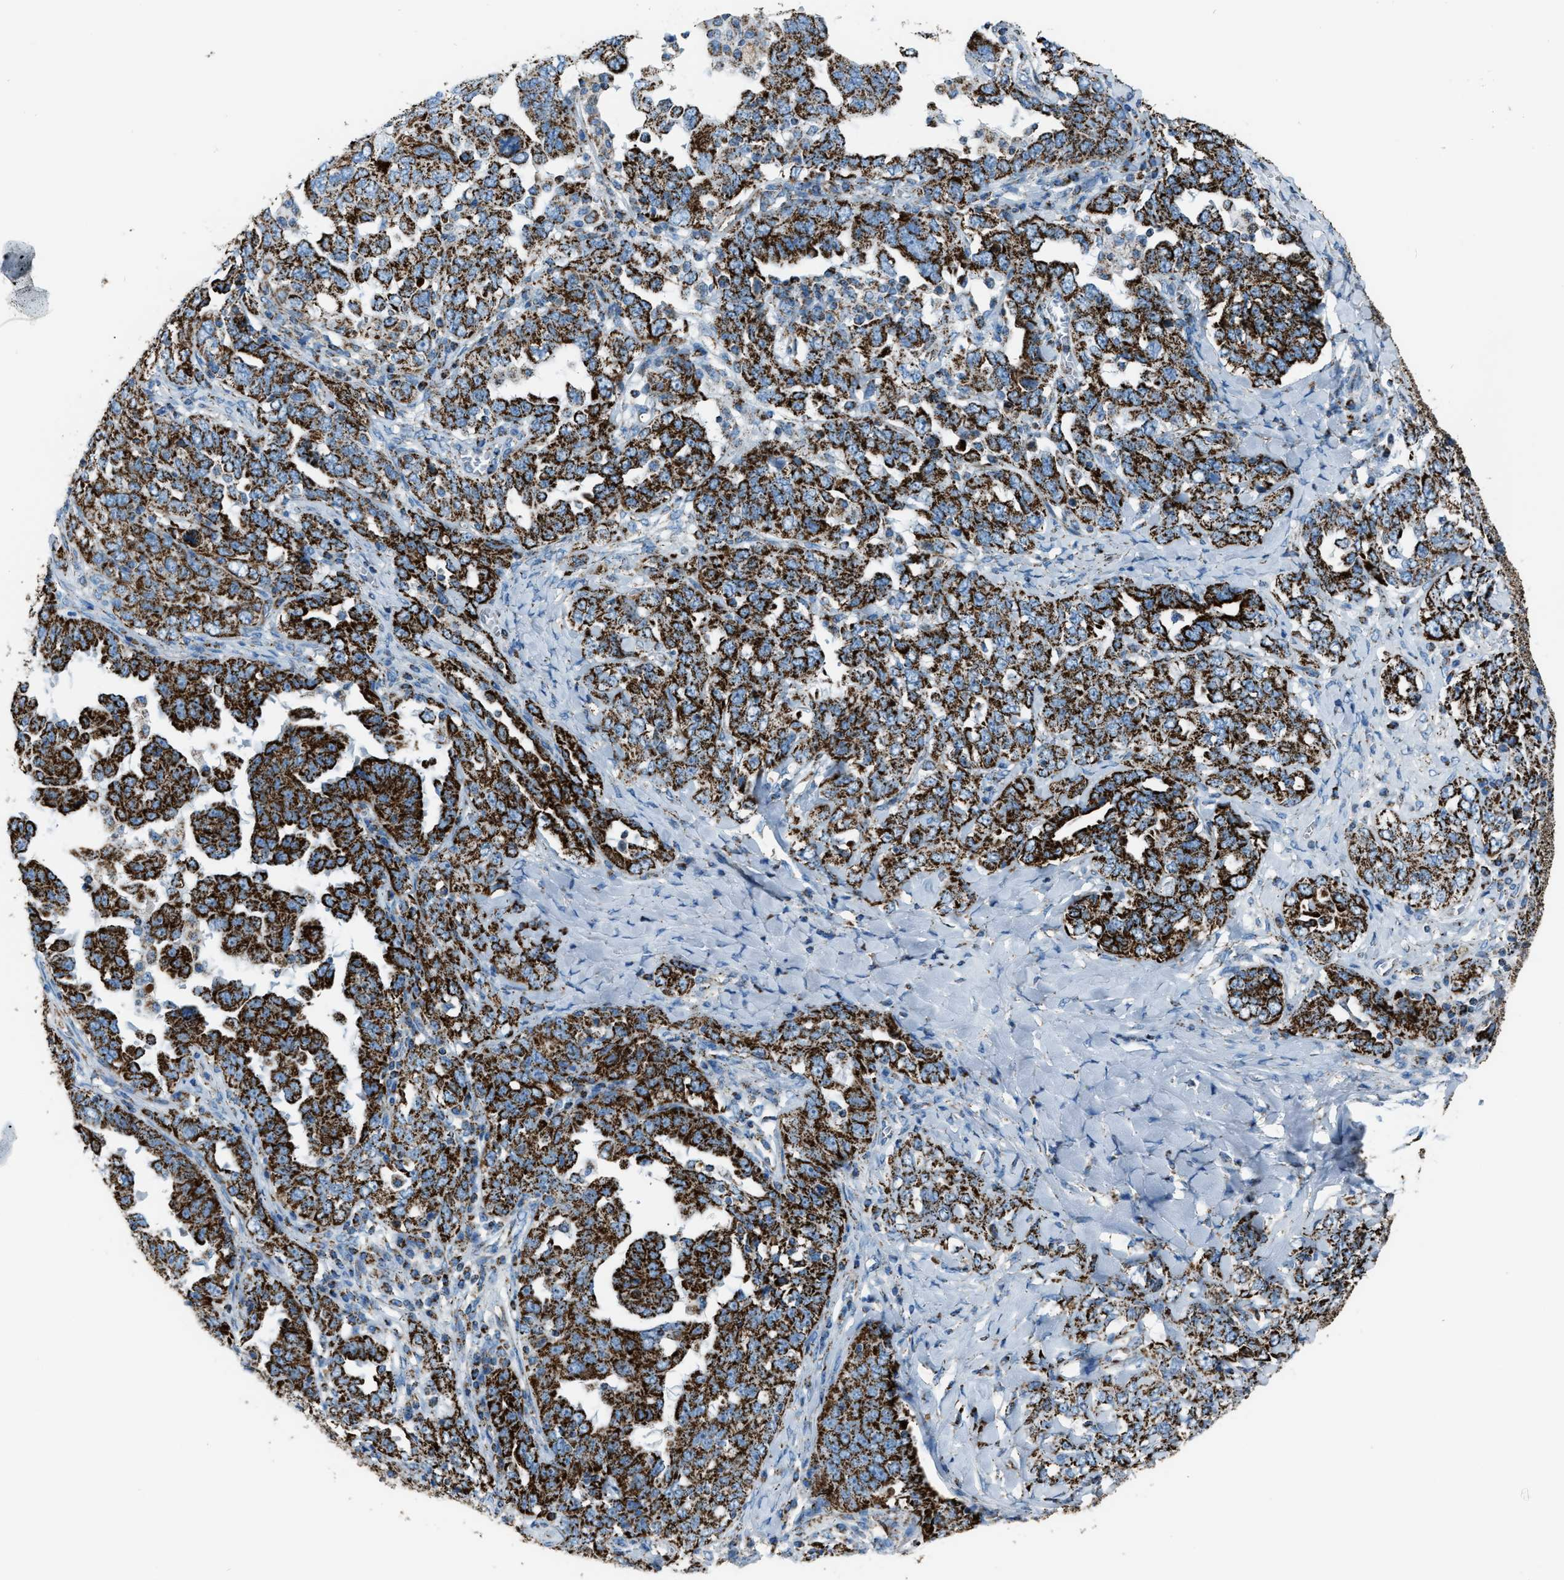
{"staining": {"intensity": "strong", "quantity": ">75%", "location": "cytoplasmic/membranous"}, "tissue": "ovarian cancer", "cell_type": "Tumor cells", "image_type": "cancer", "snomed": [{"axis": "morphology", "description": "Carcinoma, endometroid"}, {"axis": "topography", "description": "Ovary"}], "caption": "Human ovarian endometroid carcinoma stained with a brown dye shows strong cytoplasmic/membranous positive expression in about >75% of tumor cells.", "gene": "MDH2", "patient": {"sex": "female", "age": 62}}